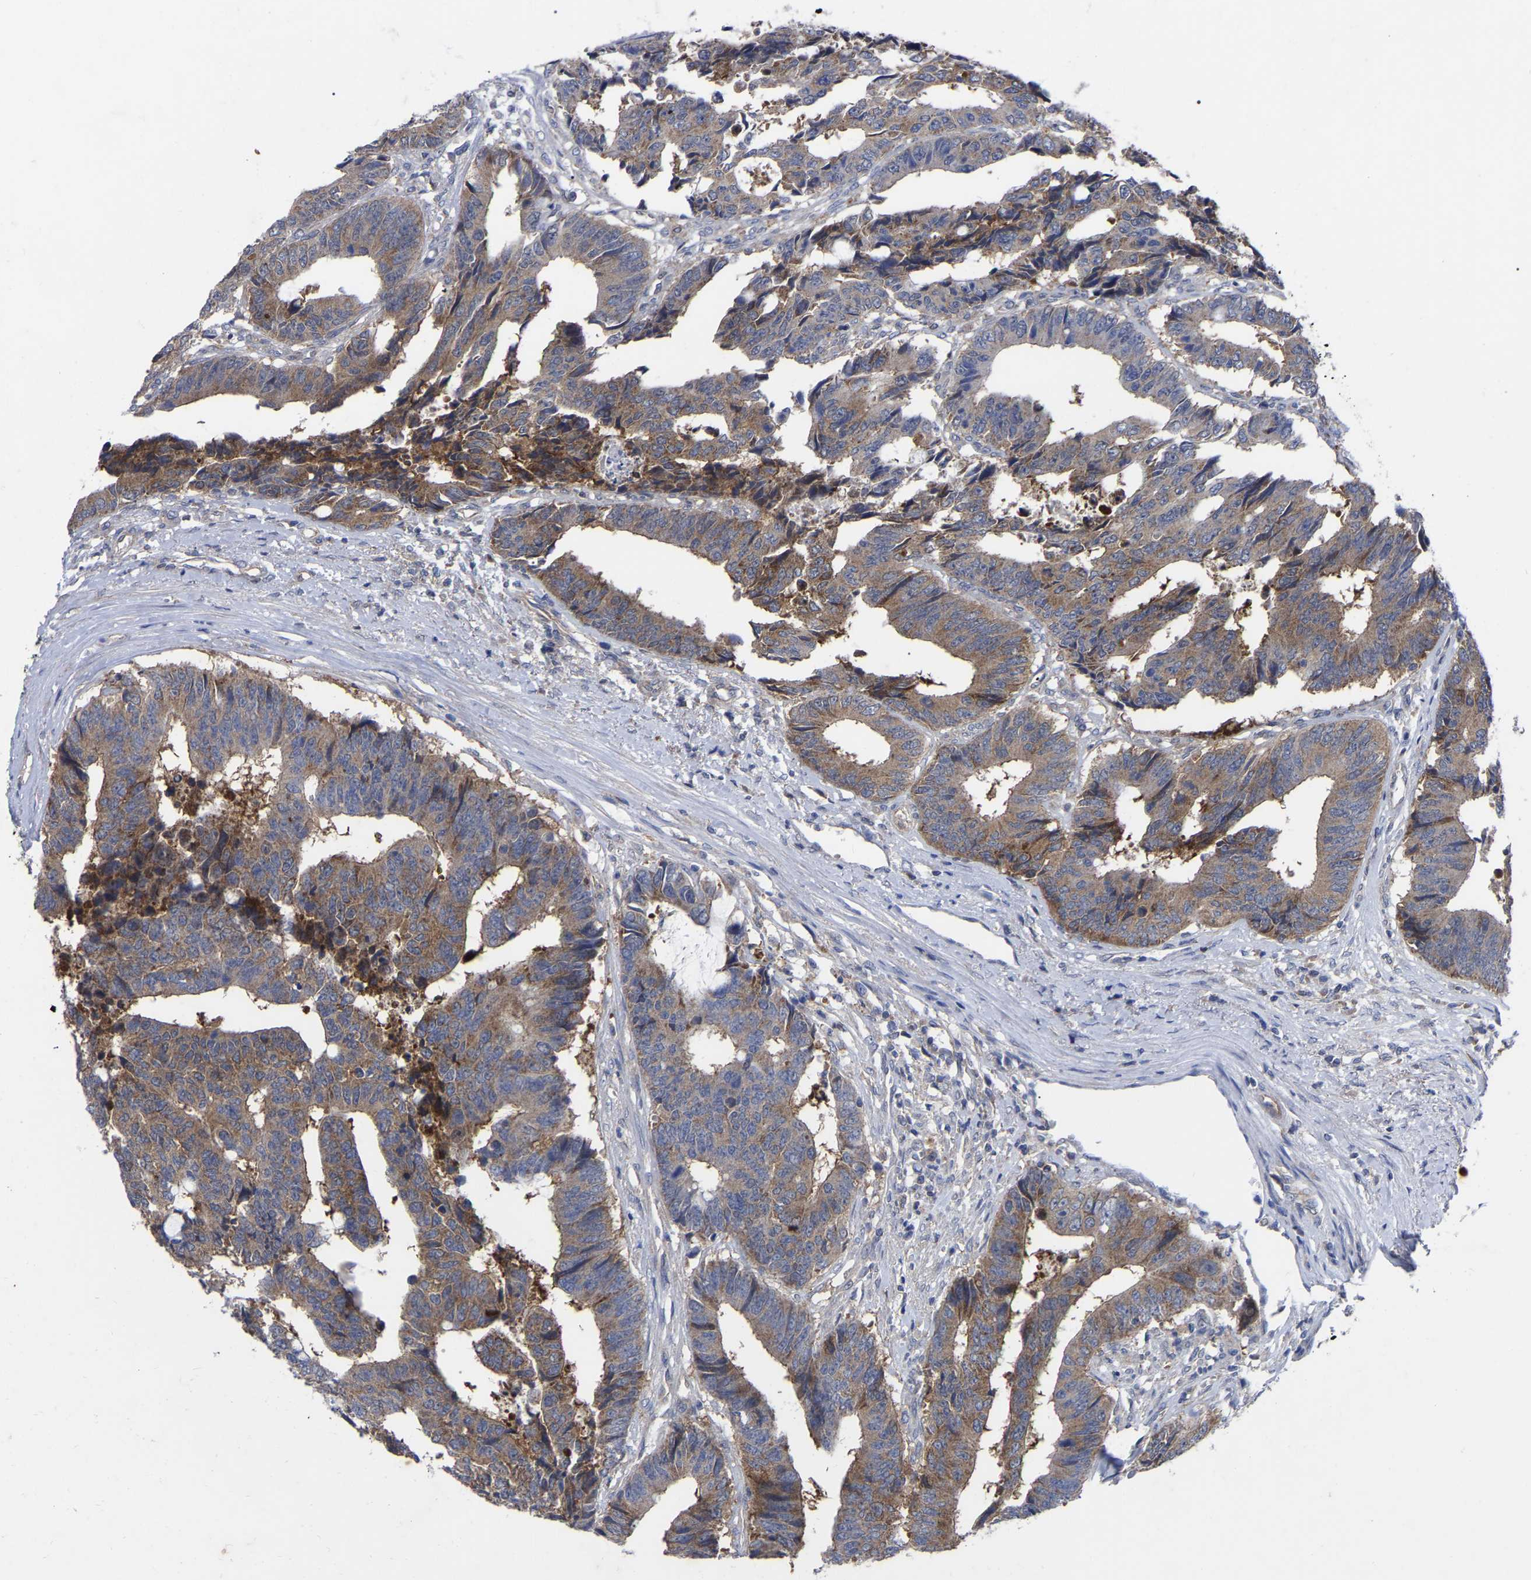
{"staining": {"intensity": "weak", "quantity": ">75%", "location": "cytoplasmic/membranous"}, "tissue": "colorectal cancer", "cell_type": "Tumor cells", "image_type": "cancer", "snomed": [{"axis": "morphology", "description": "Adenocarcinoma, NOS"}, {"axis": "topography", "description": "Rectum"}], "caption": "Colorectal adenocarcinoma stained with a protein marker shows weak staining in tumor cells.", "gene": "TCP1", "patient": {"sex": "male", "age": 84}}